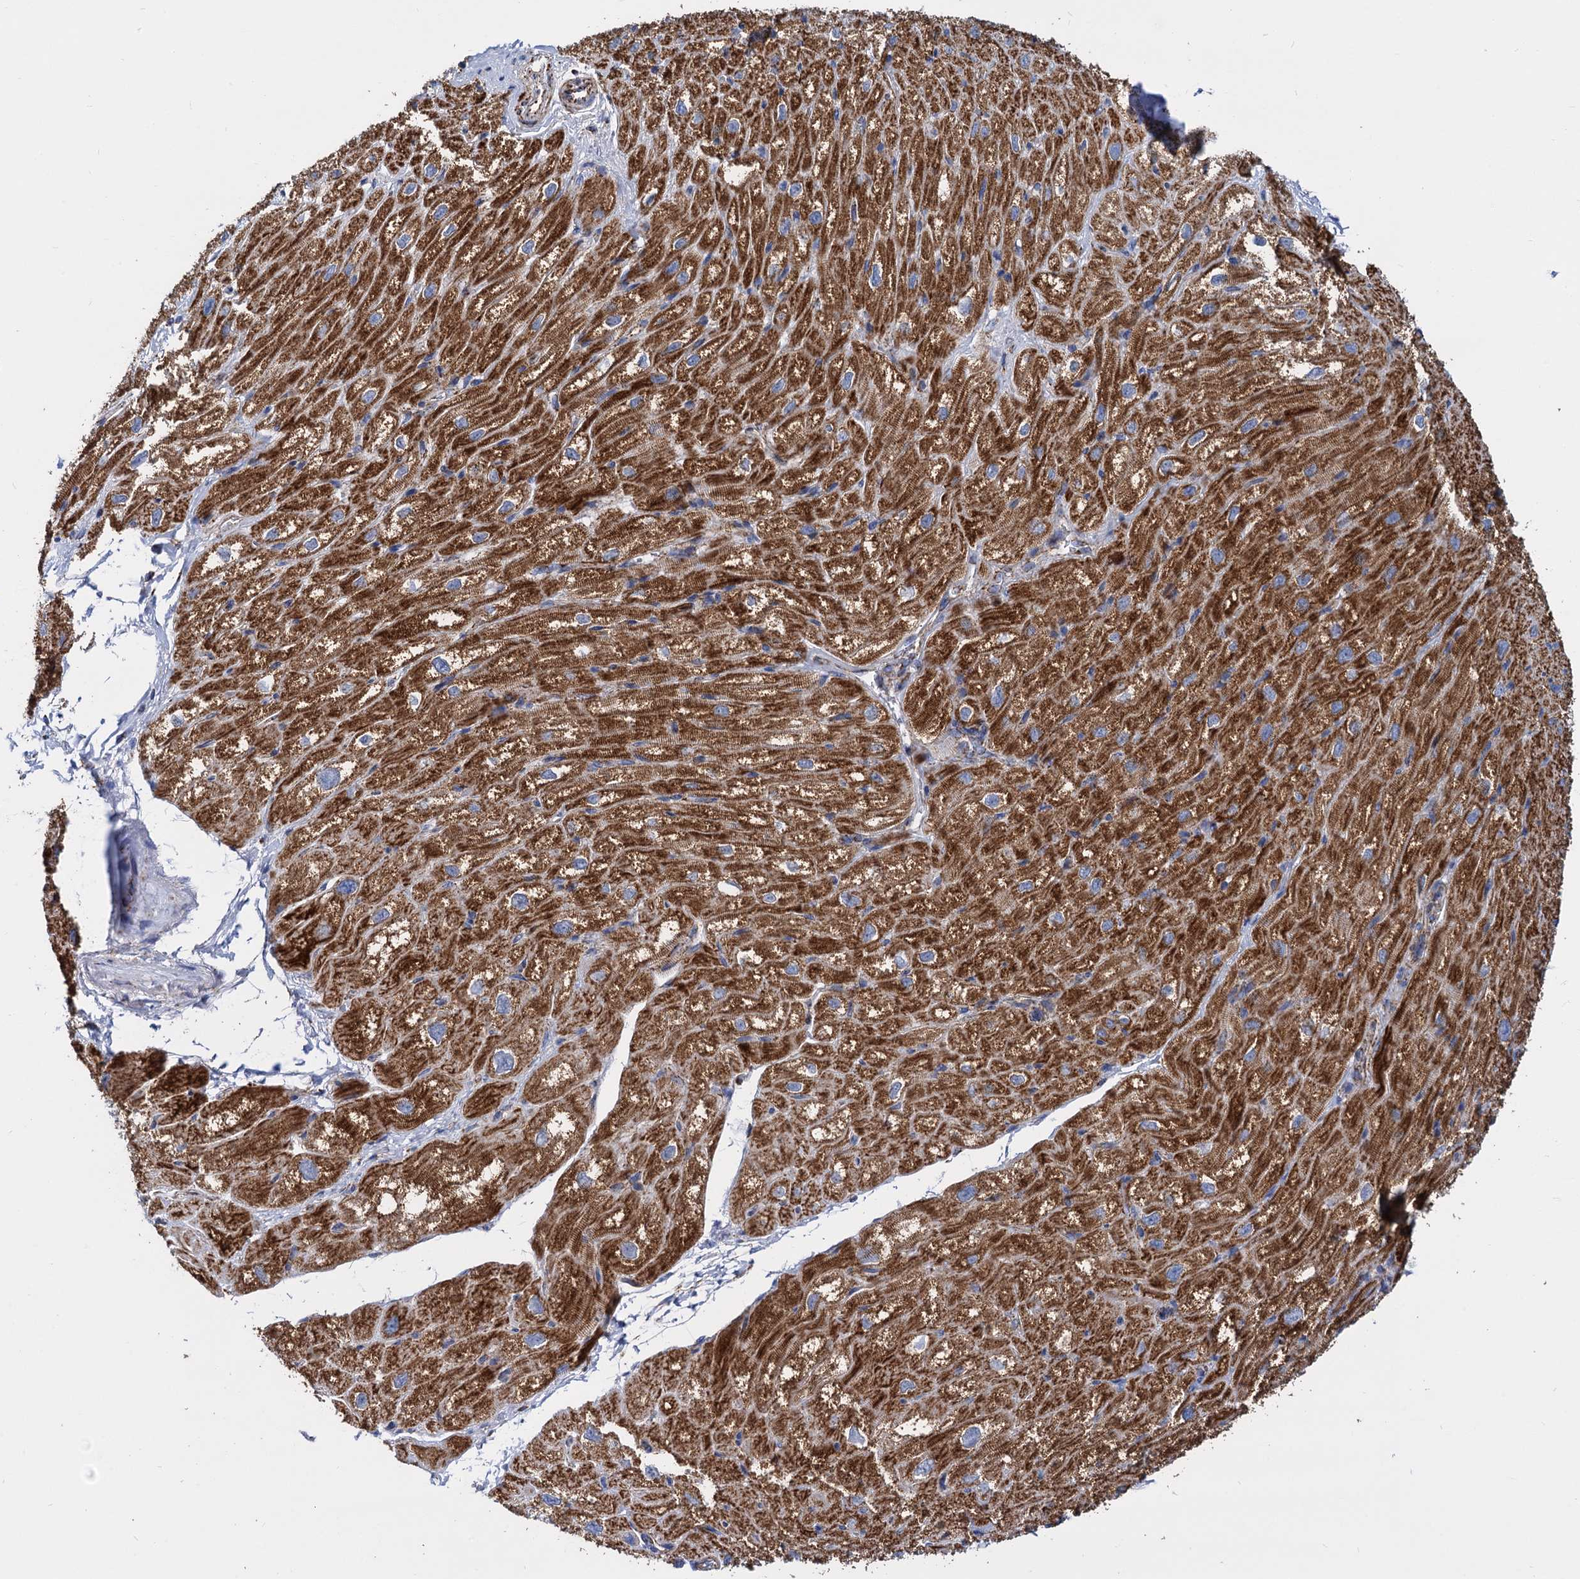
{"staining": {"intensity": "strong", "quantity": ">75%", "location": "cytoplasmic/membranous"}, "tissue": "heart muscle", "cell_type": "Cardiomyocytes", "image_type": "normal", "snomed": [{"axis": "morphology", "description": "Normal tissue, NOS"}, {"axis": "topography", "description": "Heart"}], "caption": "High-magnification brightfield microscopy of normal heart muscle stained with DAB (3,3'-diaminobenzidine) (brown) and counterstained with hematoxylin (blue). cardiomyocytes exhibit strong cytoplasmic/membranous staining is appreciated in about>75% of cells. (Stains: DAB (3,3'-diaminobenzidine) in brown, nuclei in blue, Microscopy: brightfield microscopy at high magnification).", "gene": "TIMM10", "patient": {"sex": "male", "age": 50}}